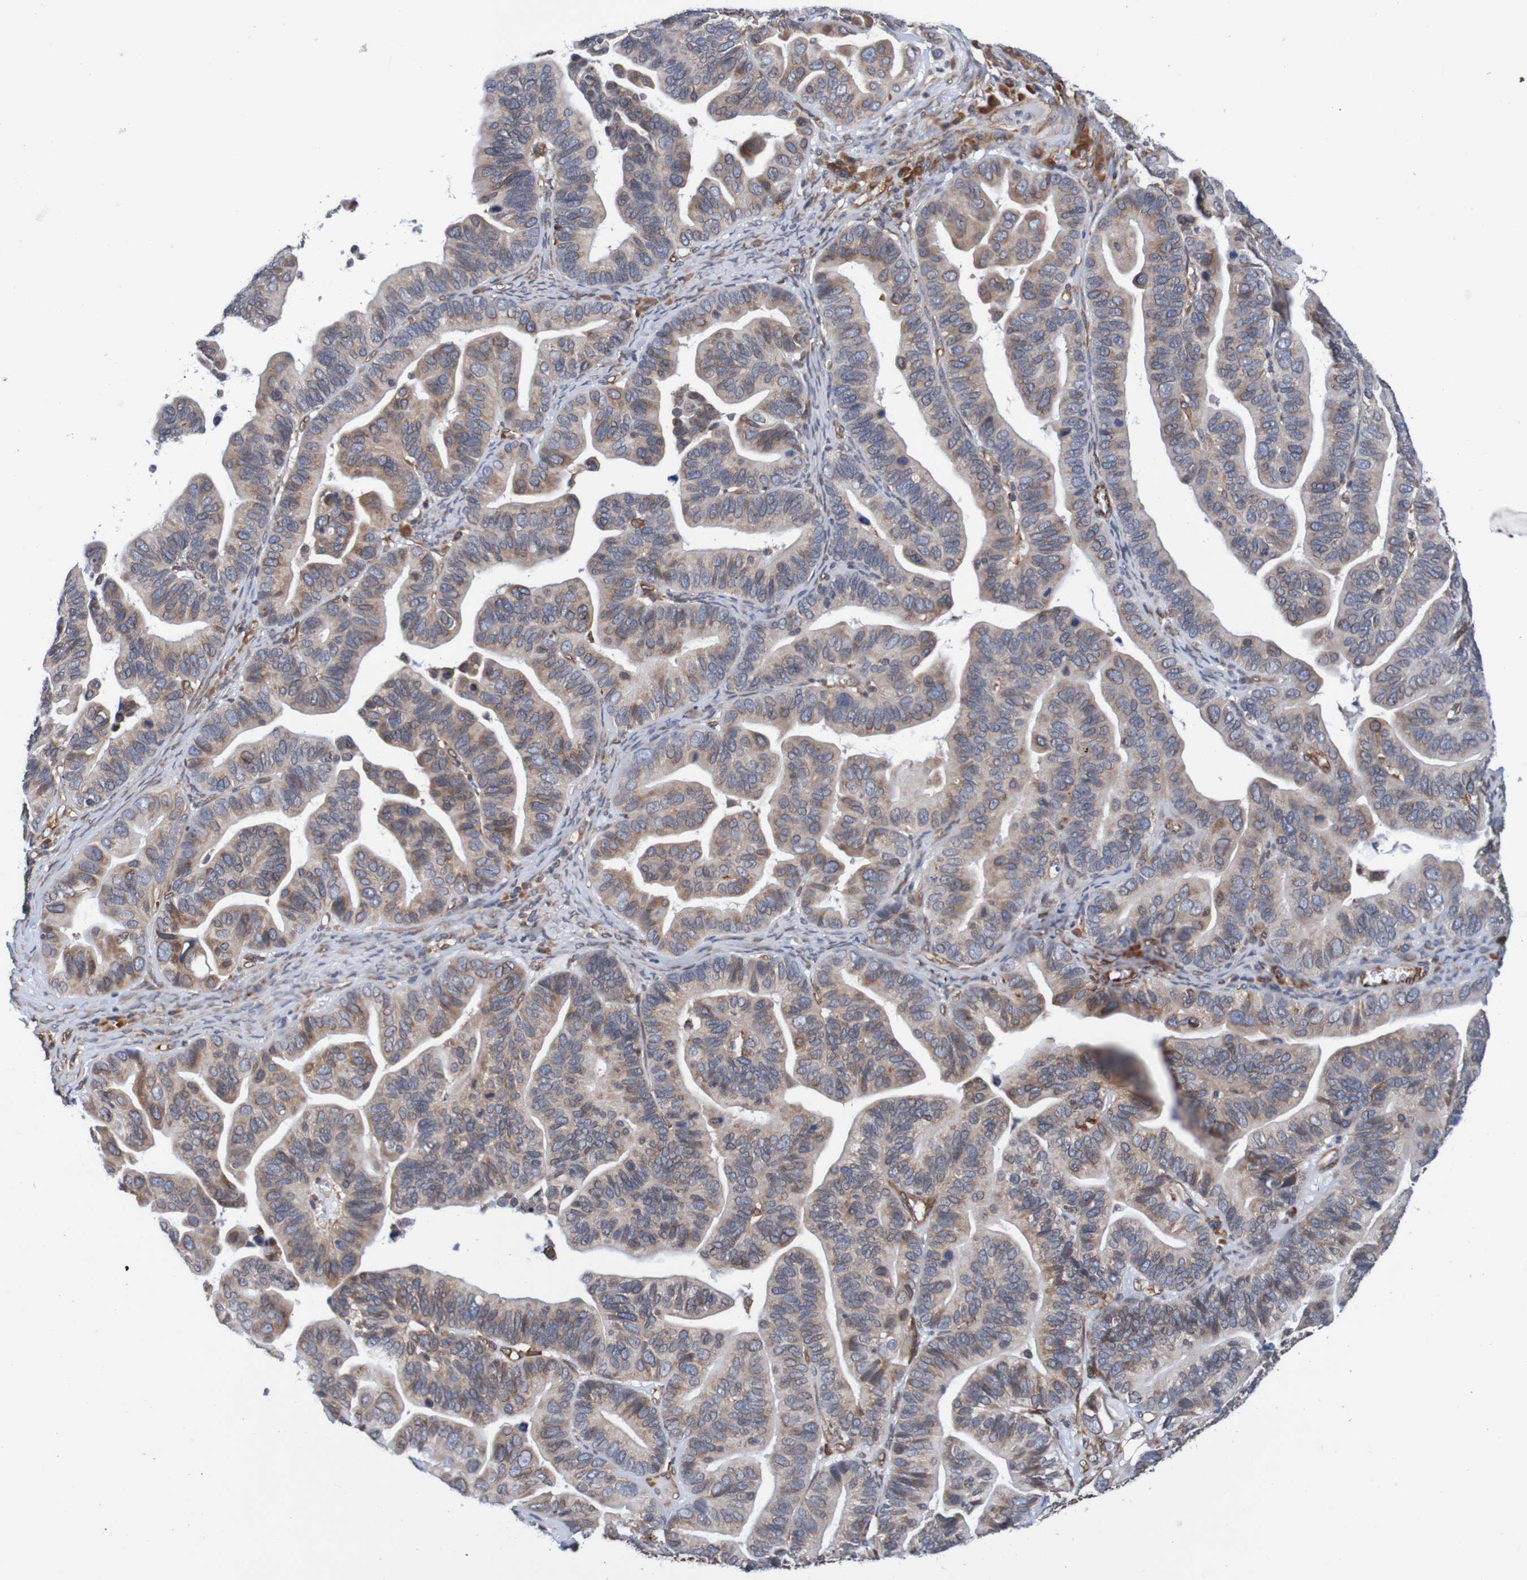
{"staining": {"intensity": "weak", "quantity": "25%-75%", "location": "cytoplasmic/membranous"}, "tissue": "ovarian cancer", "cell_type": "Tumor cells", "image_type": "cancer", "snomed": [{"axis": "morphology", "description": "Cystadenocarcinoma, serous, NOS"}, {"axis": "topography", "description": "Ovary"}], "caption": "Ovarian serous cystadenocarcinoma stained with a brown dye exhibits weak cytoplasmic/membranous positive positivity in about 25%-75% of tumor cells.", "gene": "TMEM109", "patient": {"sex": "female", "age": 56}}